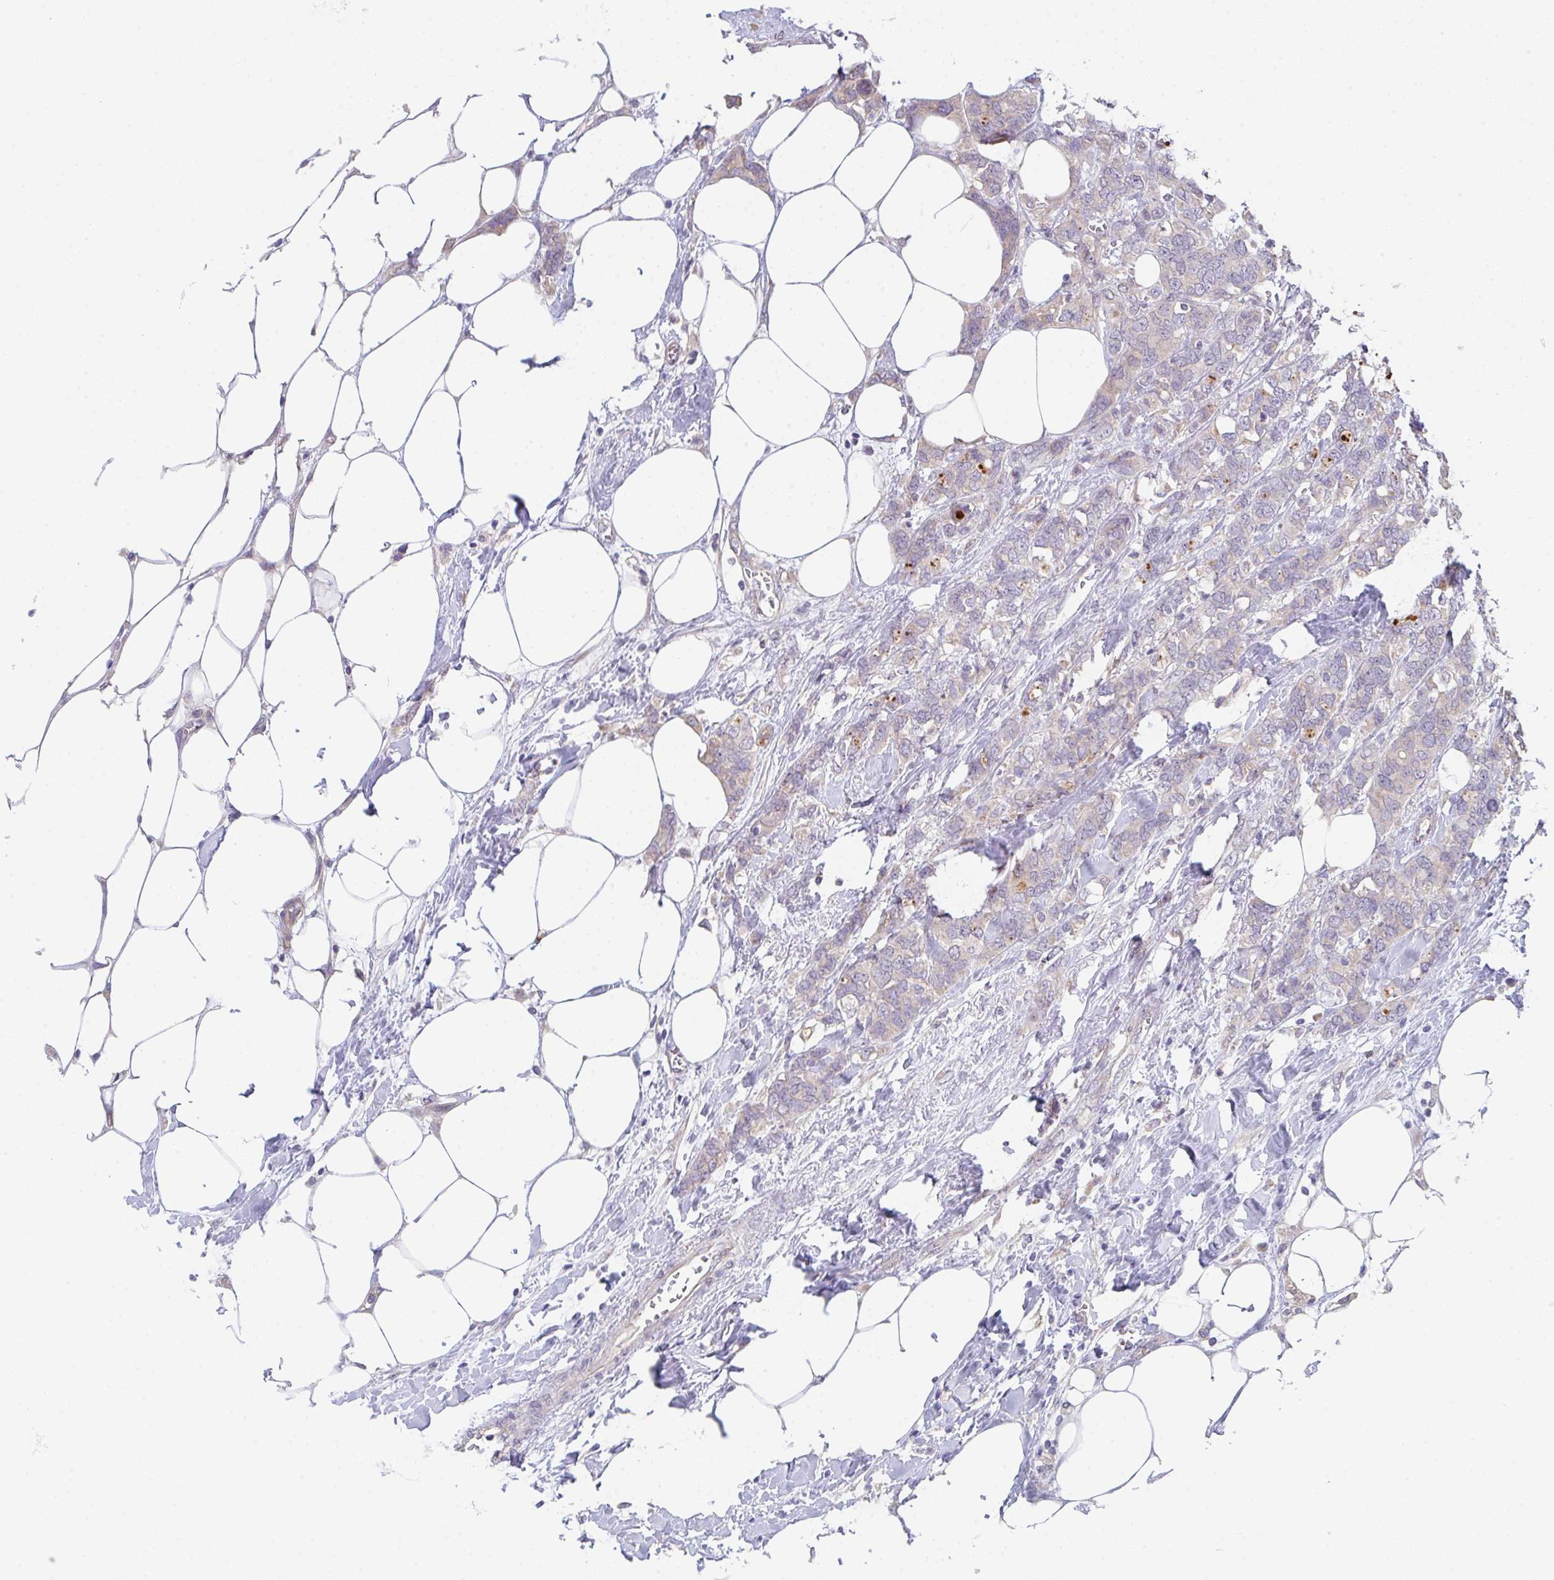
{"staining": {"intensity": "negative", "quantity": "none", "location": "none"}, "tissue": "breast cancer", "cell_type": "Tumor cells", "image_type": "cancer", "snomed": [{"axis": "morphology", "description": "Lobular carcinoma"}, {"axis": "topography", "description": "Breast"}], "caption": "Immunohistochemical staining of human breast lobular carcinoma demonstrates no significant expression in tumor cells.", "gene": "TSPAN31", "patient": {"sex": "female", "age": 91}}